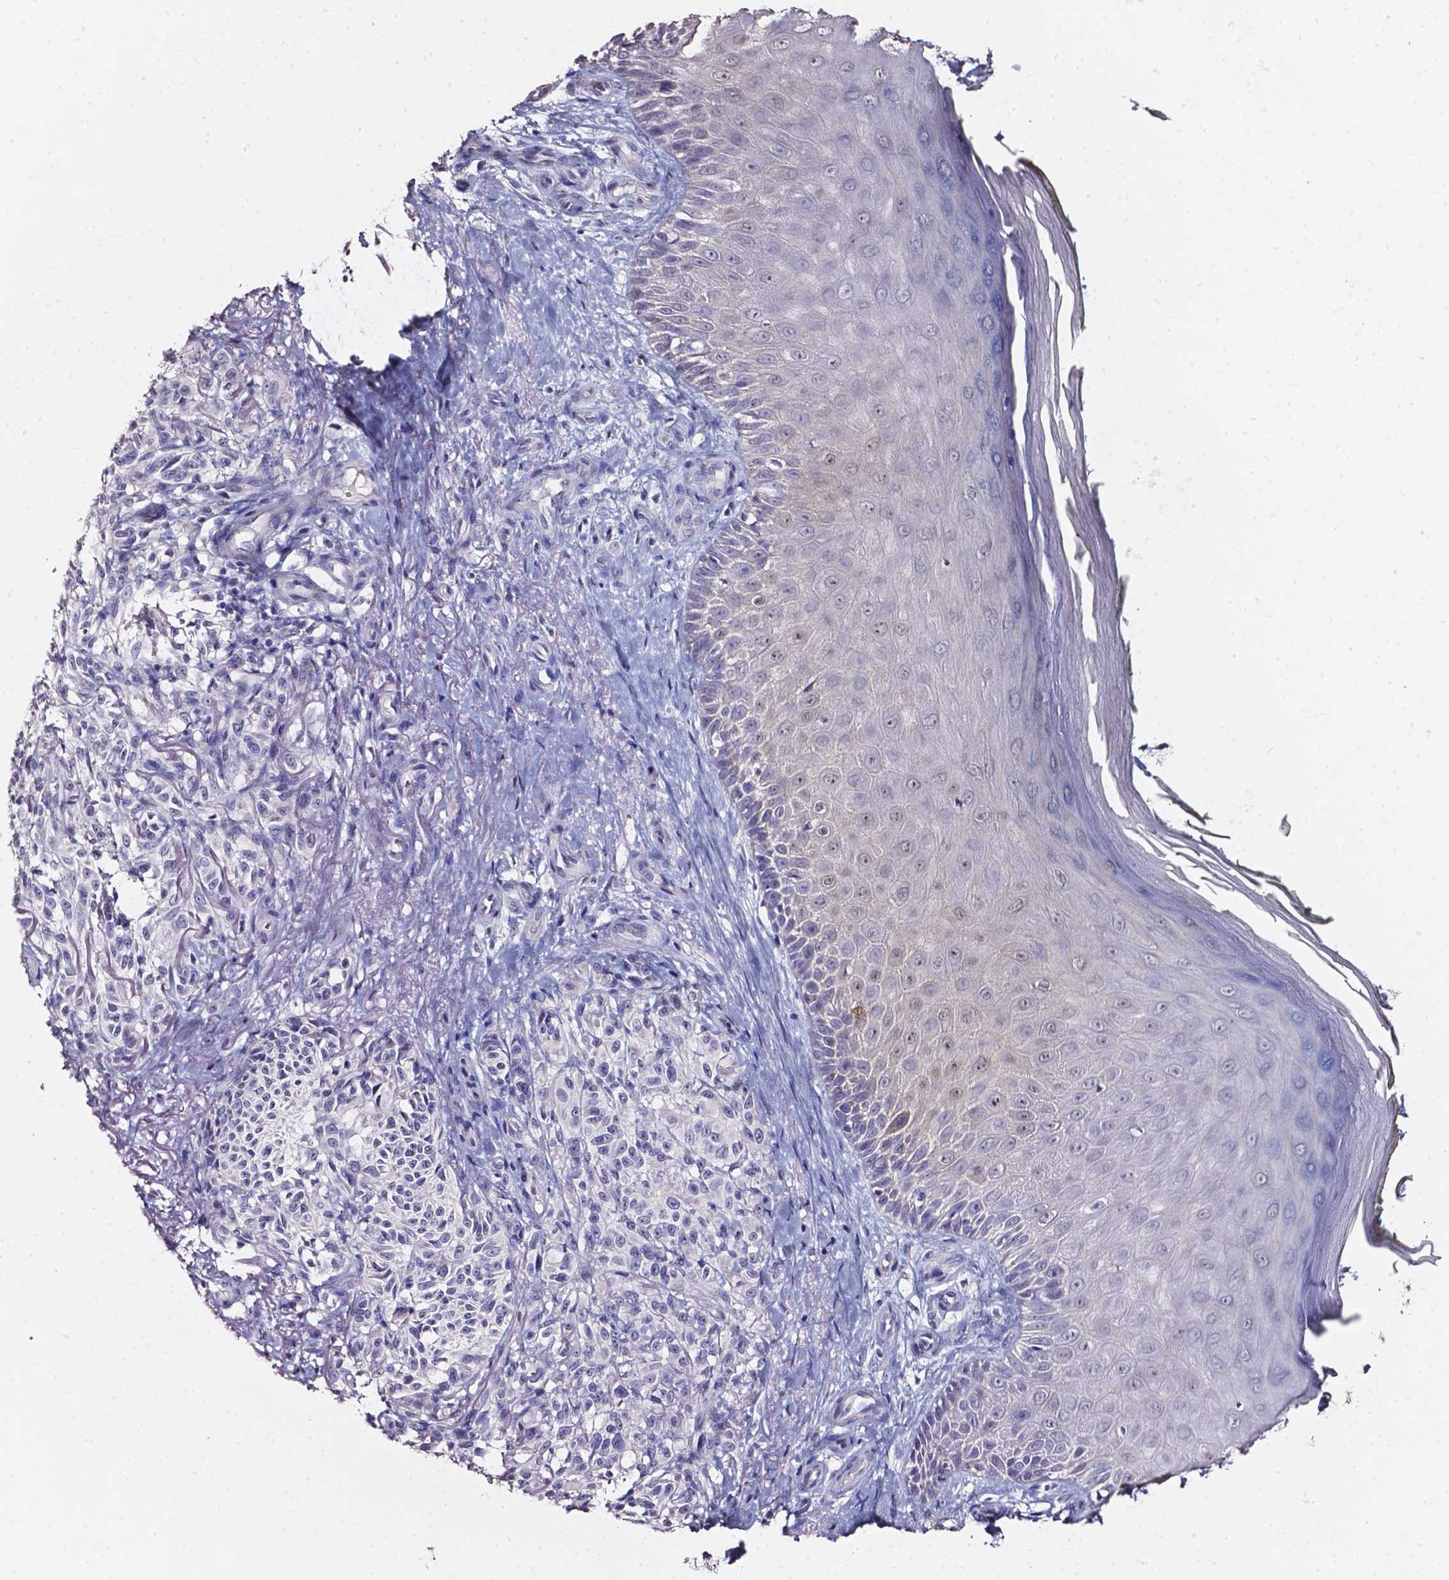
{"staining": {"intensity": "negative", "quantity": "none", "location": "none"}, "tissue": "melanoma", "cell_type": "Tumor cells", "image_type": "cancer", "snomed": [{"axis": "morphology", "description": "Malignant melanoma, NOS"}, {"axis": "topography", "description": "Skin"}], "caption": "This is an IHC photomicrograph of malignant melanoma. There is no positivity in tumor cells.", "gene": "AKR1B10", "patient": {"sex": "female", "age": 85}}